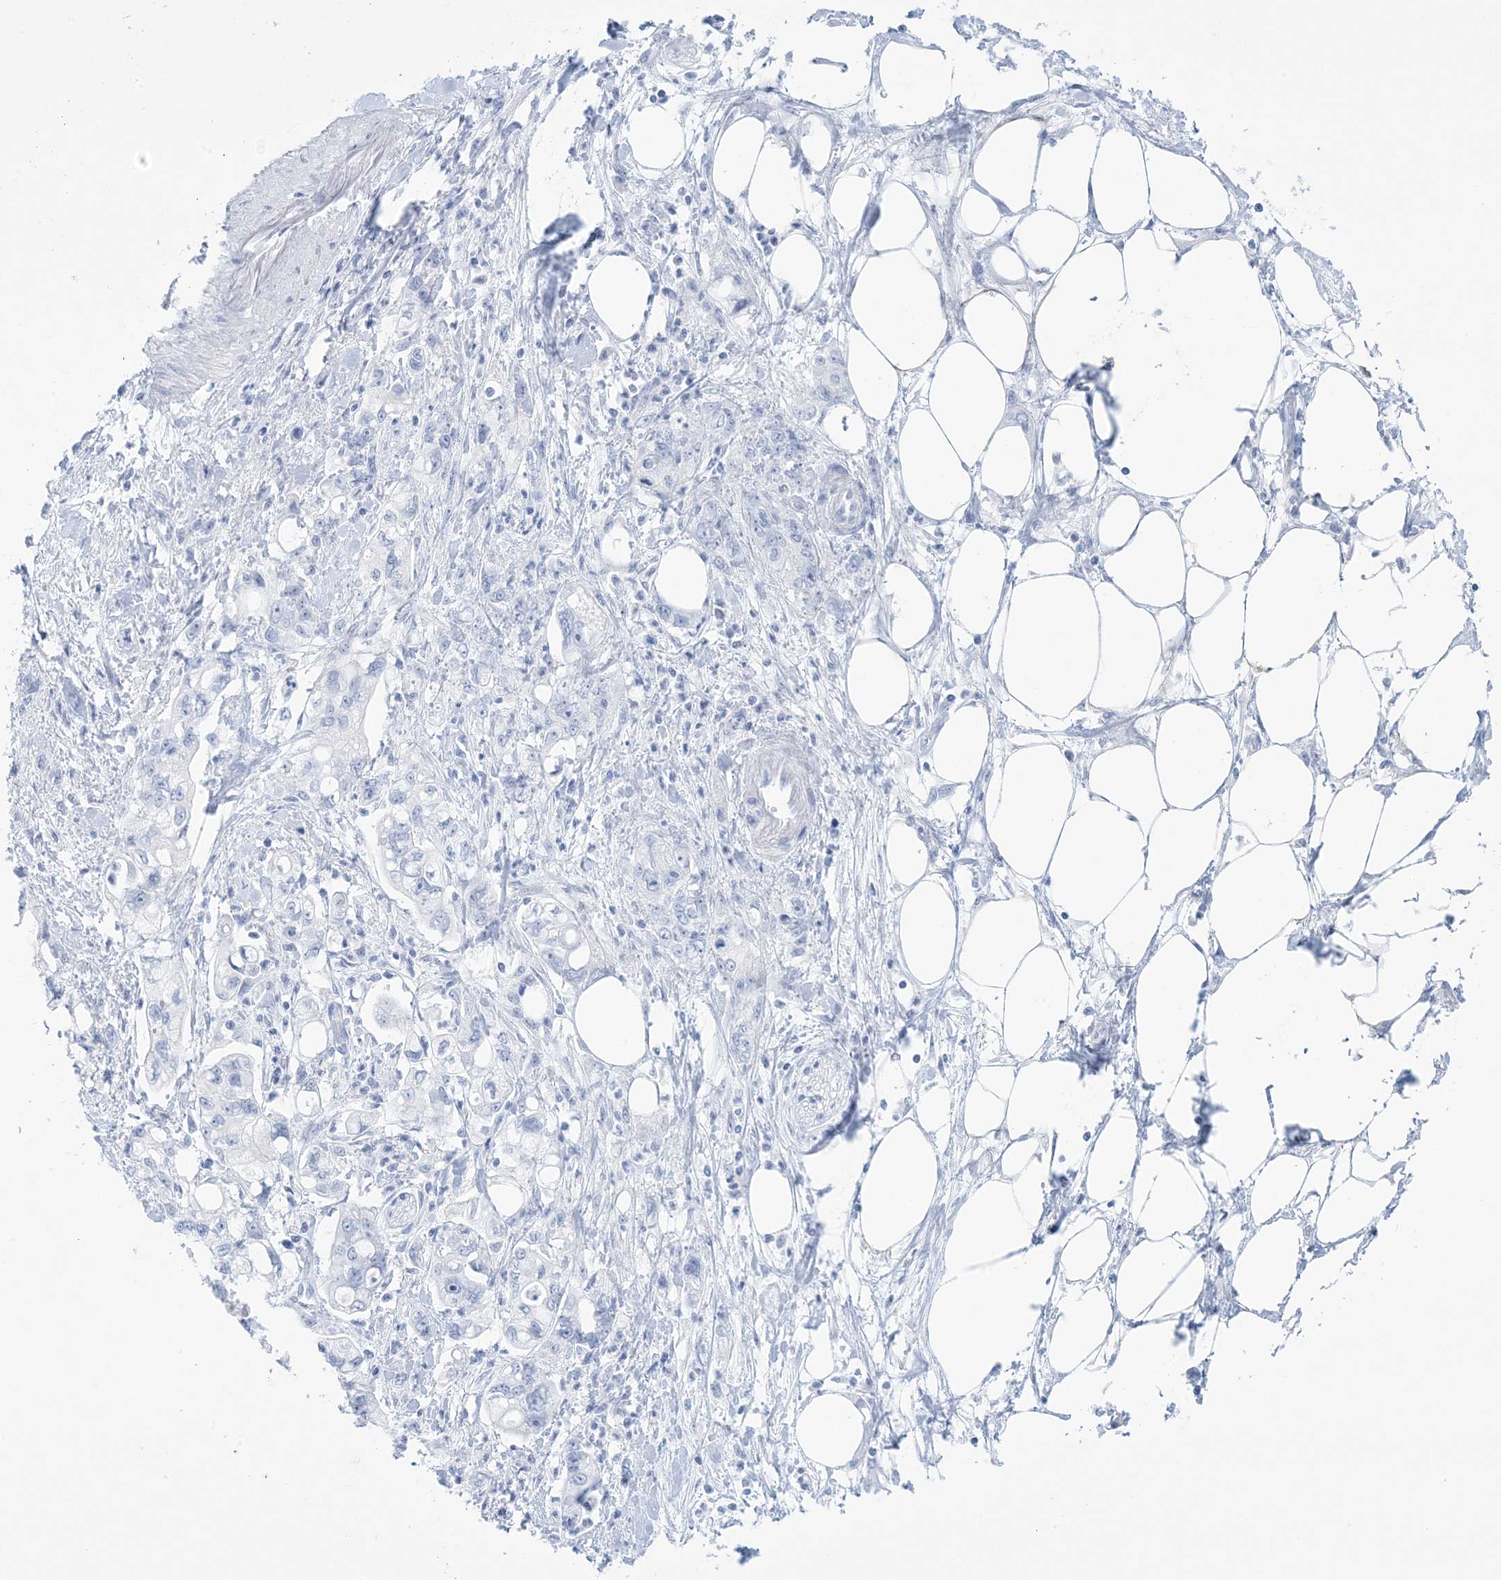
{"staining": {"intensity": "negative", "quantity": "none", "location": "none"}, "tissue": "pancreatic cancer", "cell_type": "Tumor cells", "image_type": "cancer", "snomed": [{"axis": "morphology", "description": "Adenocarcinoma, NOS"}, {"axis": "topography", "description": "Pancreas"}], "caption": "Human adenocarcinoma (pancreatic) stained for a protein using immunohistochemistry (IHC) demonstrates no positivity in tumor cells.", "gene": "AGXT", "patient": {"sex": "male", "age": 70}}